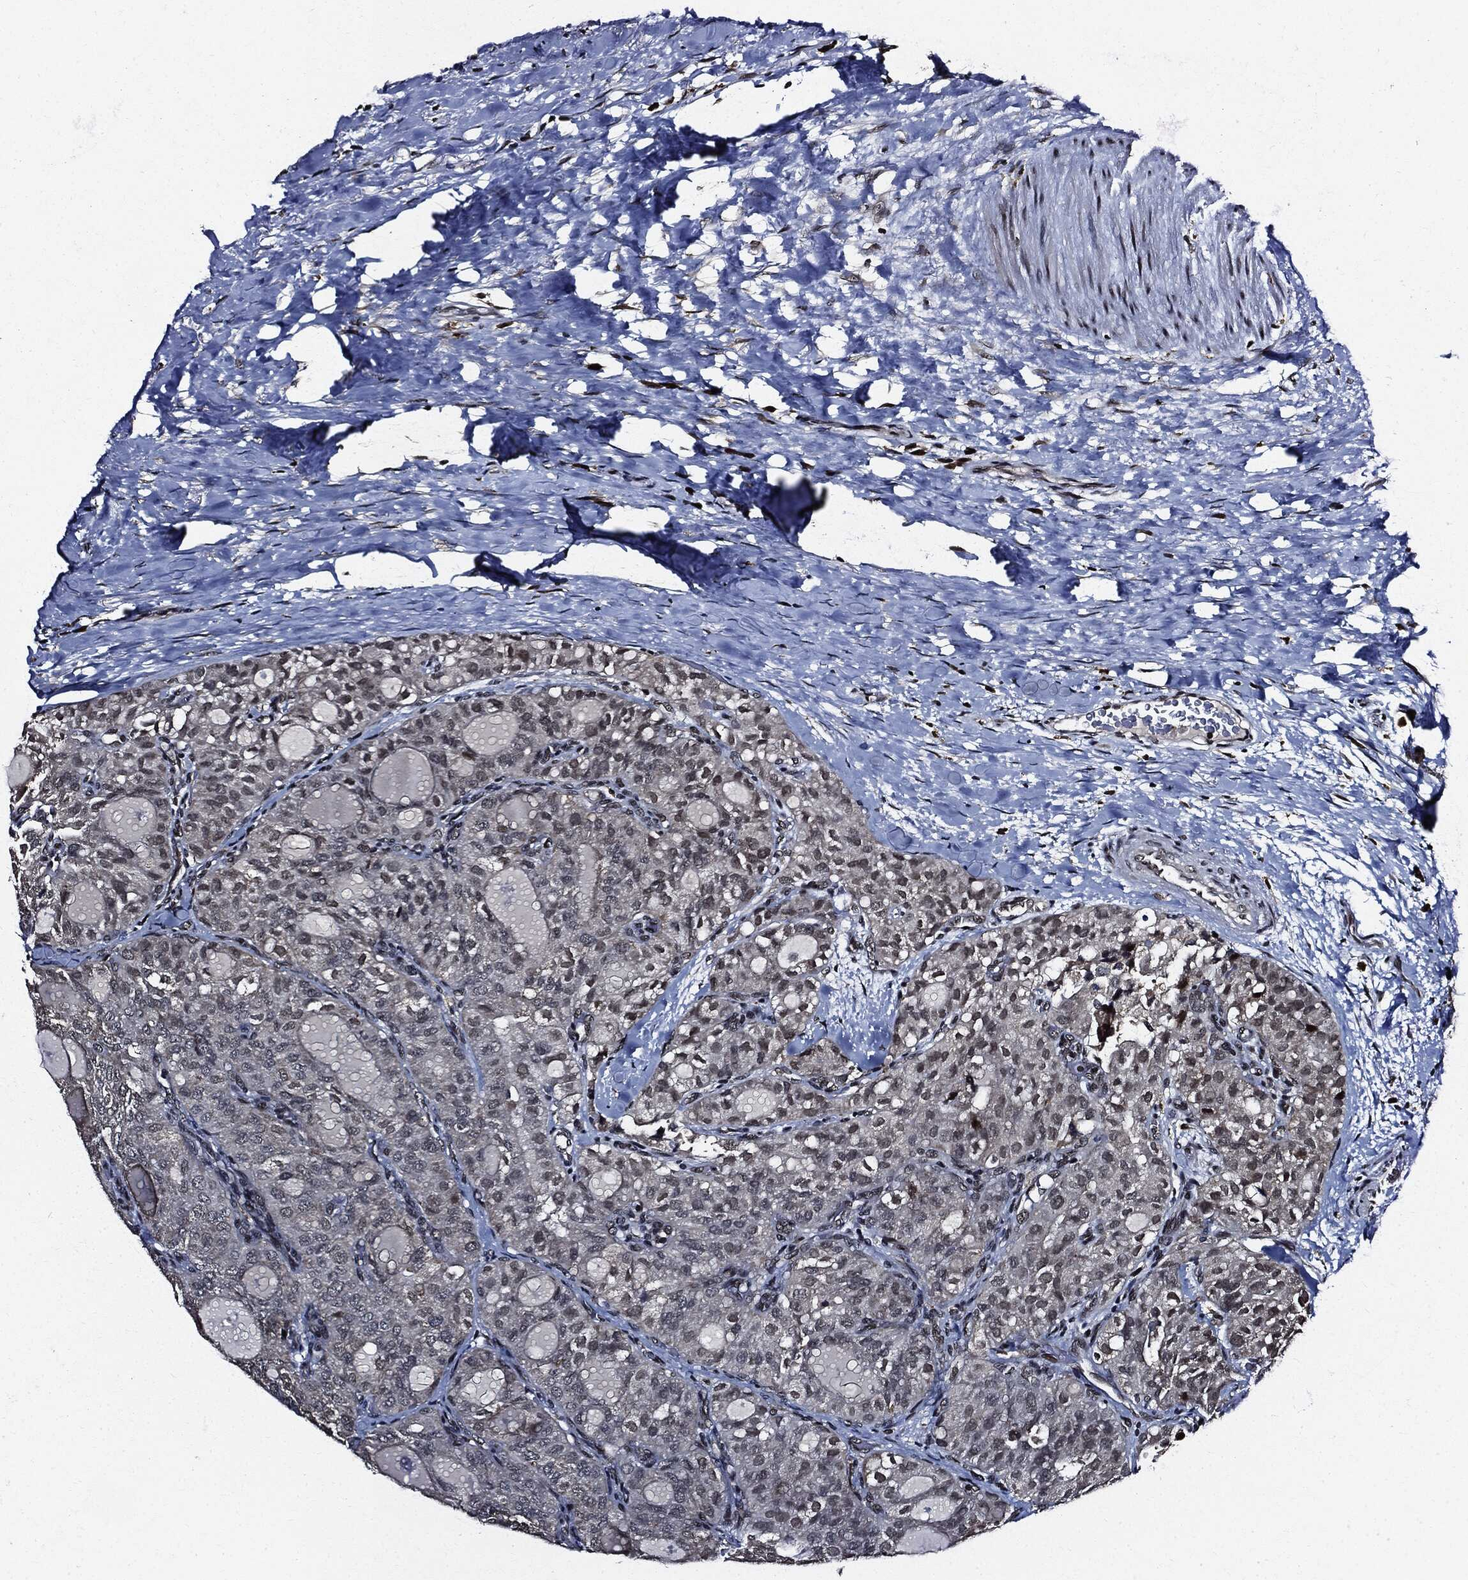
{"staining": {"intensity": "negative", "quantity": "none", "location": "none"}, "tissue": "thyroid cancer", "cell_type": "Tumor cells", "image_type": "cancer", "snomed": [{"axis": "morphology", "description": "Follicular adenoma carcinoma, NOS"}, {"axis": "topography", "description": "Thyroid gland"}], "caption": "The histopathology image exhibits no significant expression in tumor cells of follicular adenoma carcinoma (thyroid).", "gene": "SUGT1", "patient": {"sex": "male", "age": 75}}